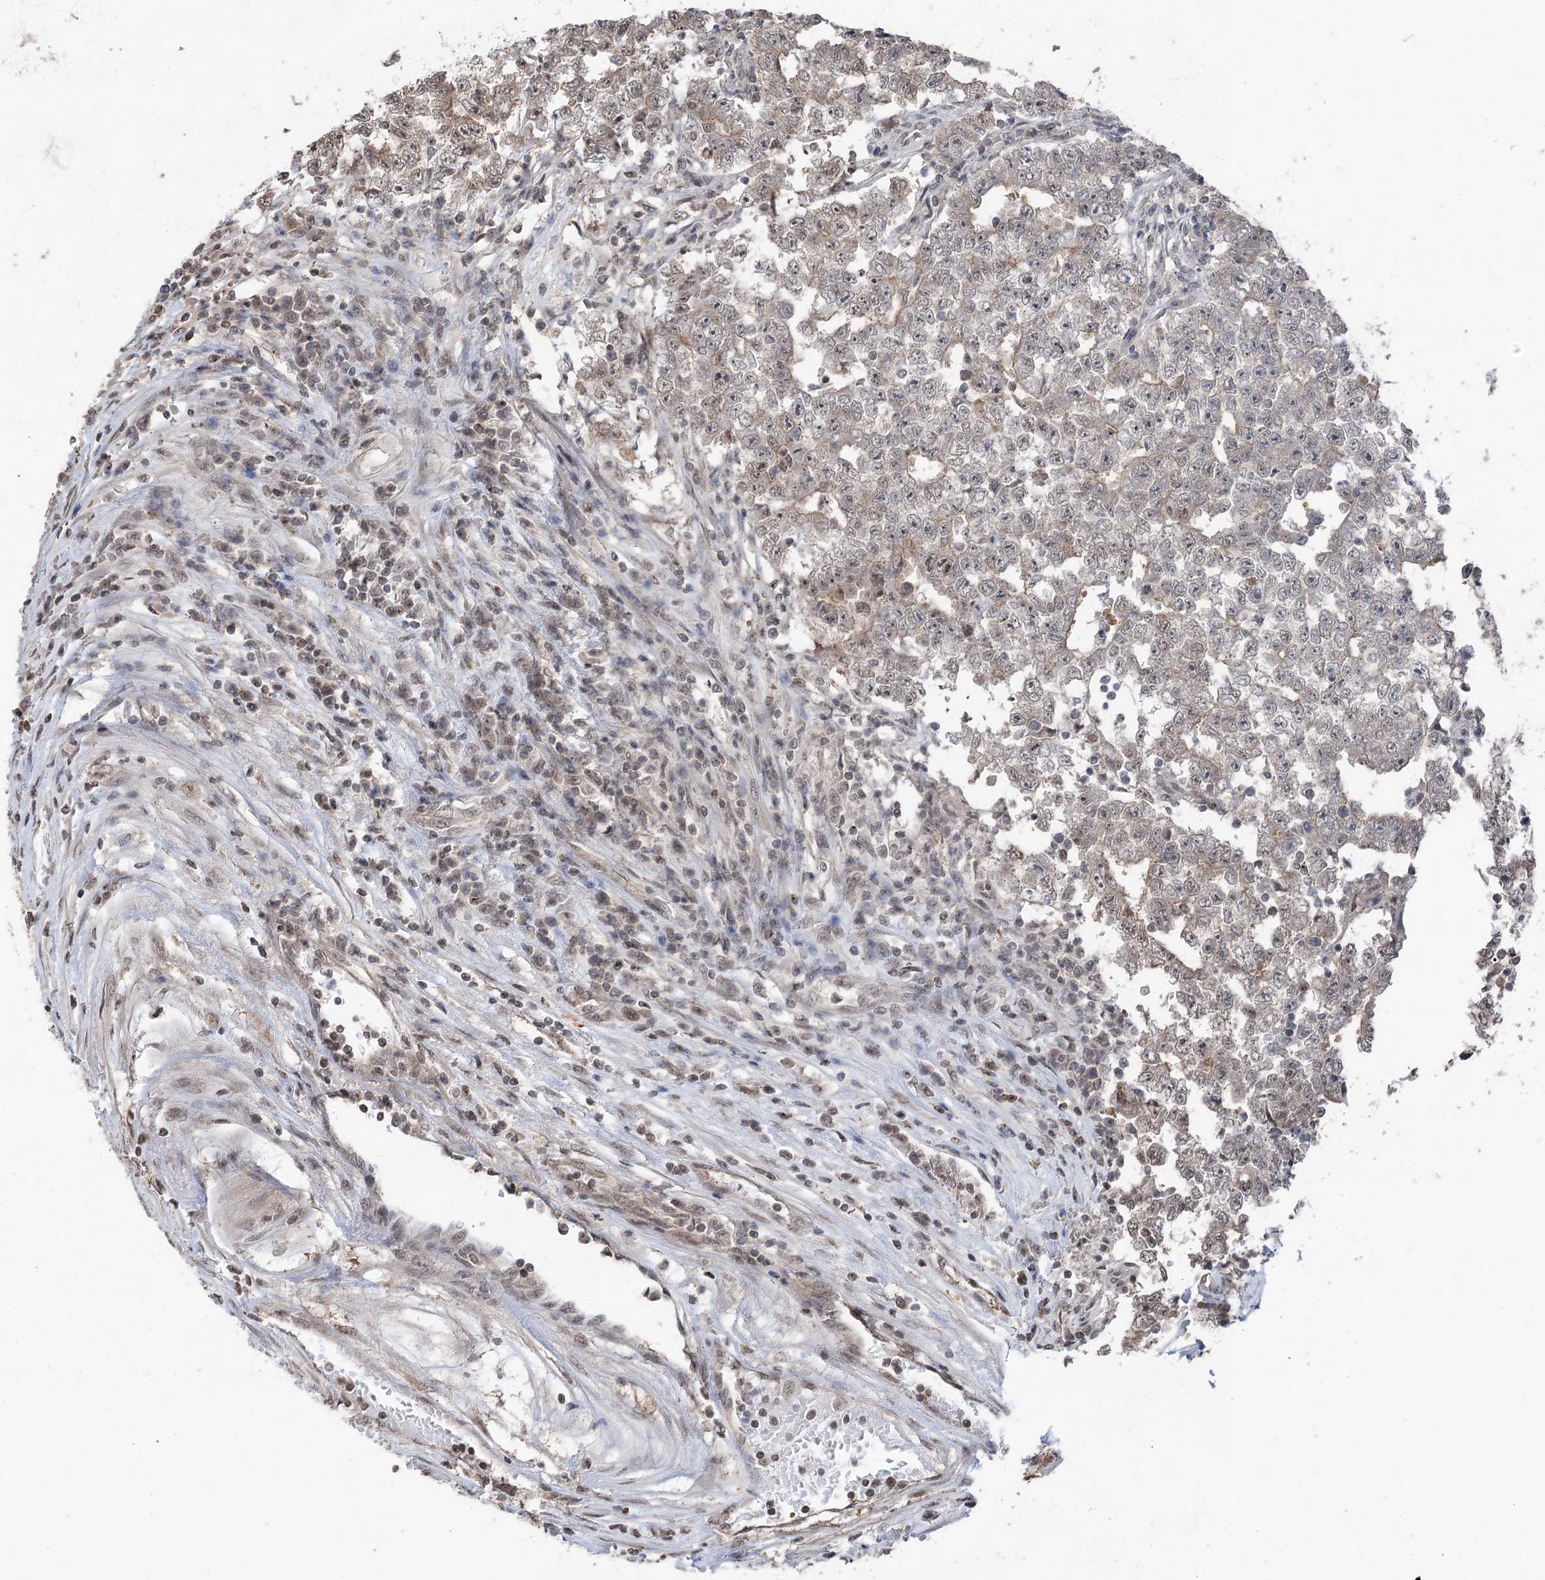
{"staining": {"intensity": "weak", "quantity": "25%-75%", "location": "cytoplasmic/membranous,nuclear"}, "tissue": "testis cancer", "cell_type": "Tumor cells", "image_type": "cancer", "snomed": [{"axis": "morphology", "description": "Carcinoma, Embryonal, NOS"}, {"axis": "topography", "description": "Testis"}], "caption": "Human testis embryonal carcinoma stained for a protein (brown) demonstrates weak cytoplasmic/membranous and nuclear positive staining in approximately 25%-75% of tumor cells.", "gene": "CCSER2", "patient": {"sex": "male", "age": 25}}